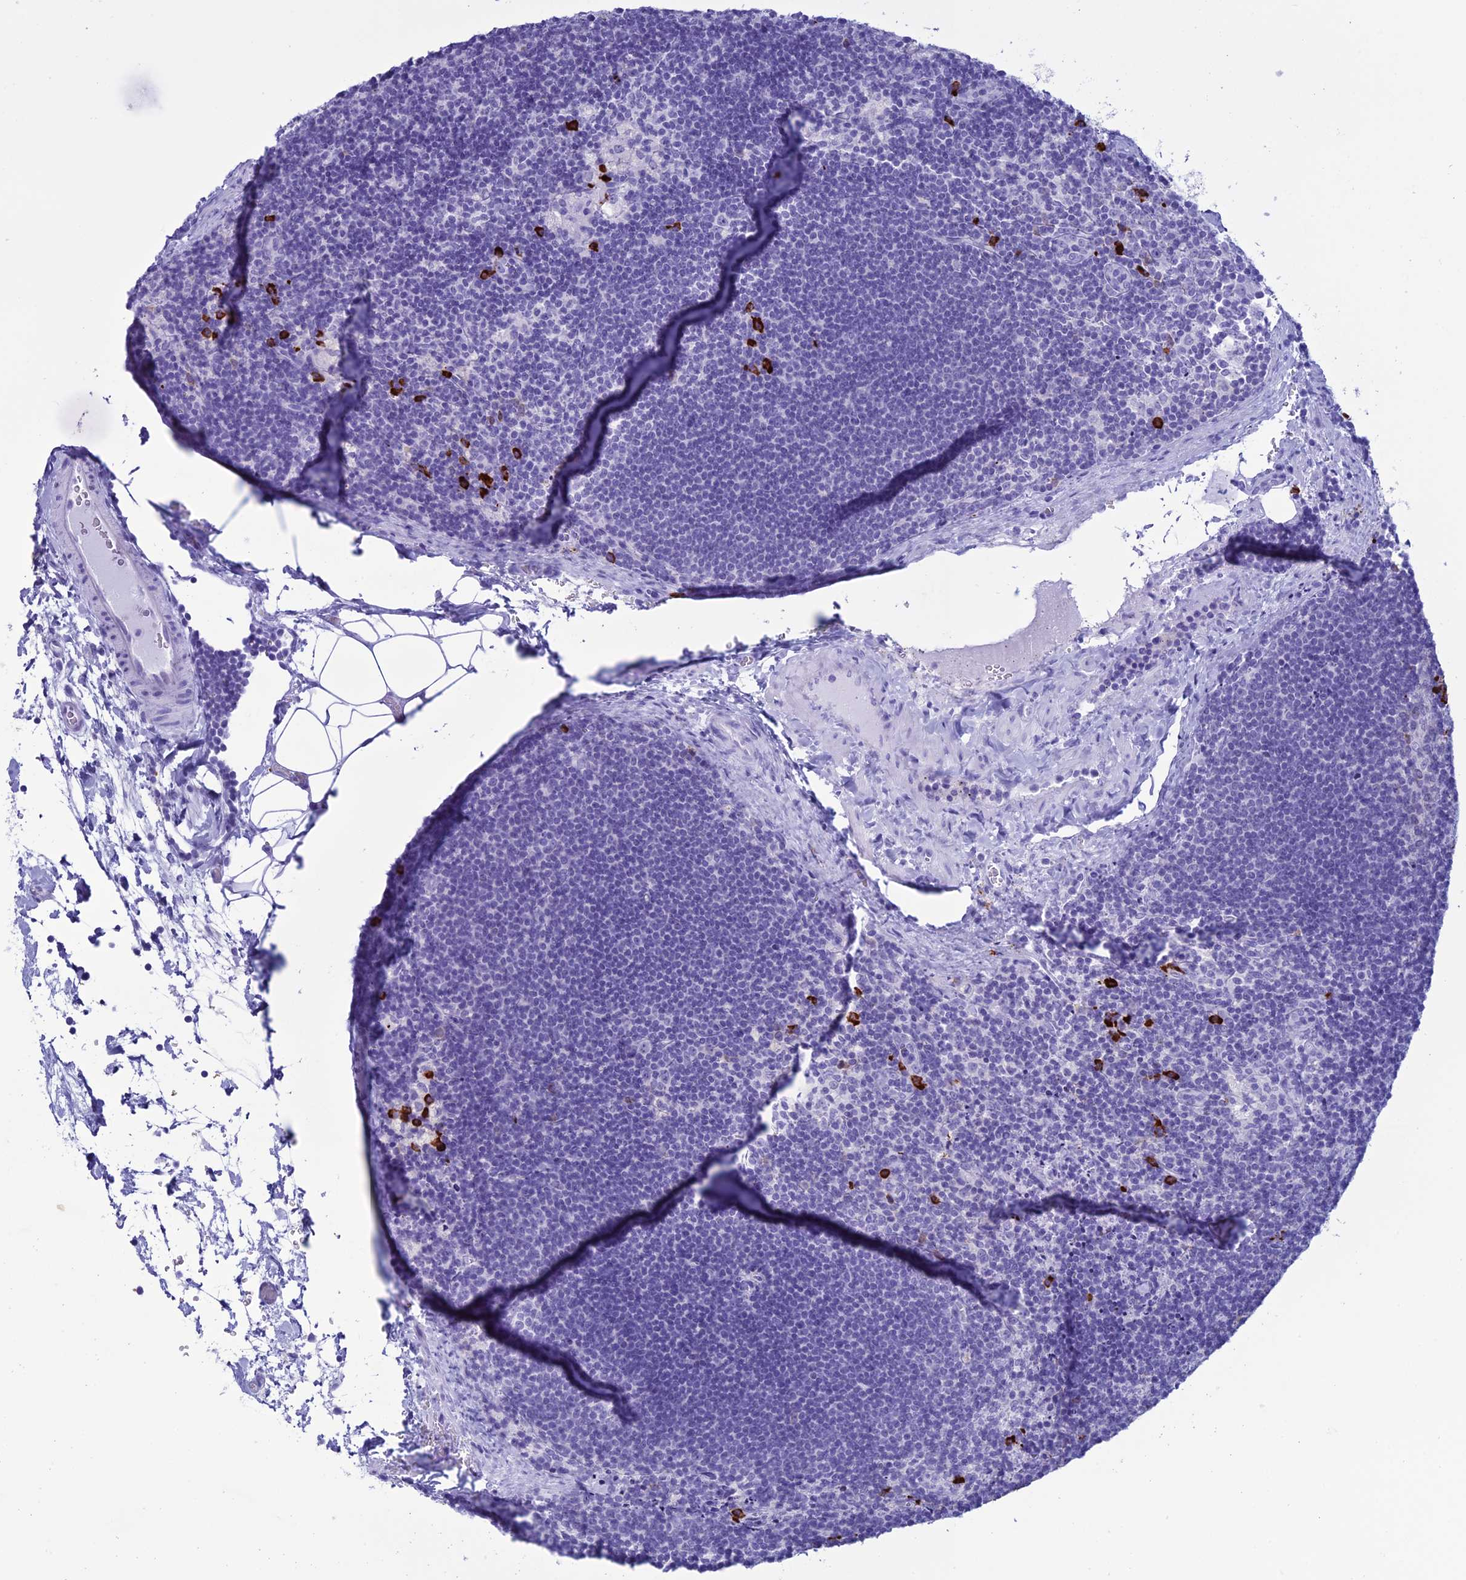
{"staining": {"intensity": "strong", "quantity": "<25%", "location": "cytoplasmic/membranous"}, "tissue": "lymph node", "cell_type": "Germinal center cells", "image_type": "normal", "snomed": [{"axis": "morphology", "description": "Normal tissue, NOS"}, {"axis": "topography", "description": "Lymph node"}], "caption": "Immunohistochemistry of benign human lymph node reveals medium levels of strong cytoplasmic/membranous positivity in about <25% of germinal center cells. (IHC, brightfield microscopy, high magnification).", "gene": "MZB1", "patient": {"sex": "male", "age": 24}}